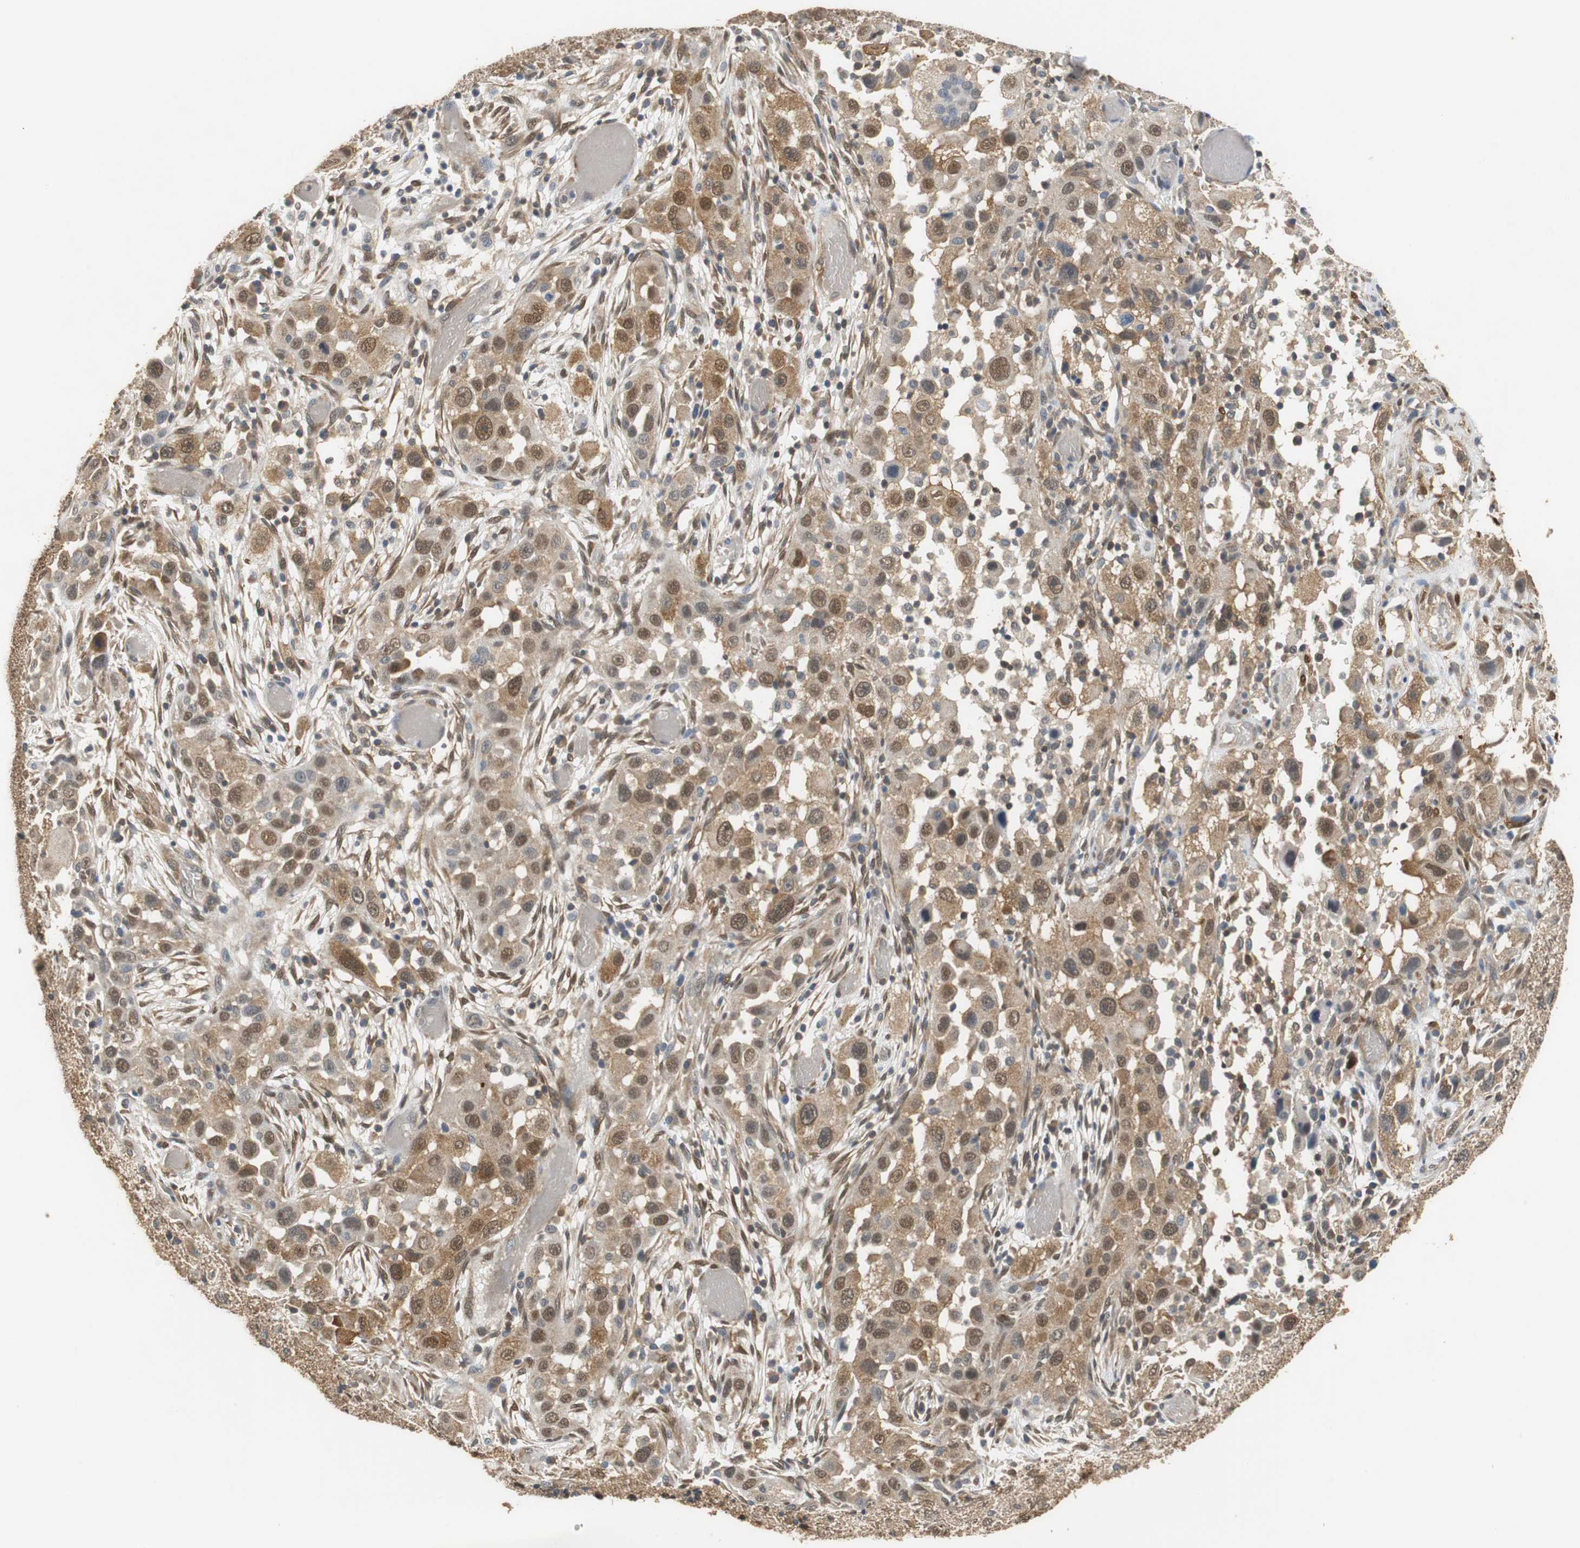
{"staining": {"intensity": "moderate", "quantity": ">75%", "location": "cytoplasmic/membranous,nuclear"}, "tissue": "head and neck cancer", "cell_type": "Tumor cells", "image_type": "cancer", "snomed": [{"axis": "morphology", "description": "Carcinoma, NOS"}, {"axis": "topography", "description": "Head-Neck"}], "caption": "A medium amount of moderate cytoplasmic/membranous and nuclear staining is seen in approximately >75% of tumor cells in head and neck cancer tissue.", "gene": "UBQLN2", "patient": {"sex": "male", "age": 87}}